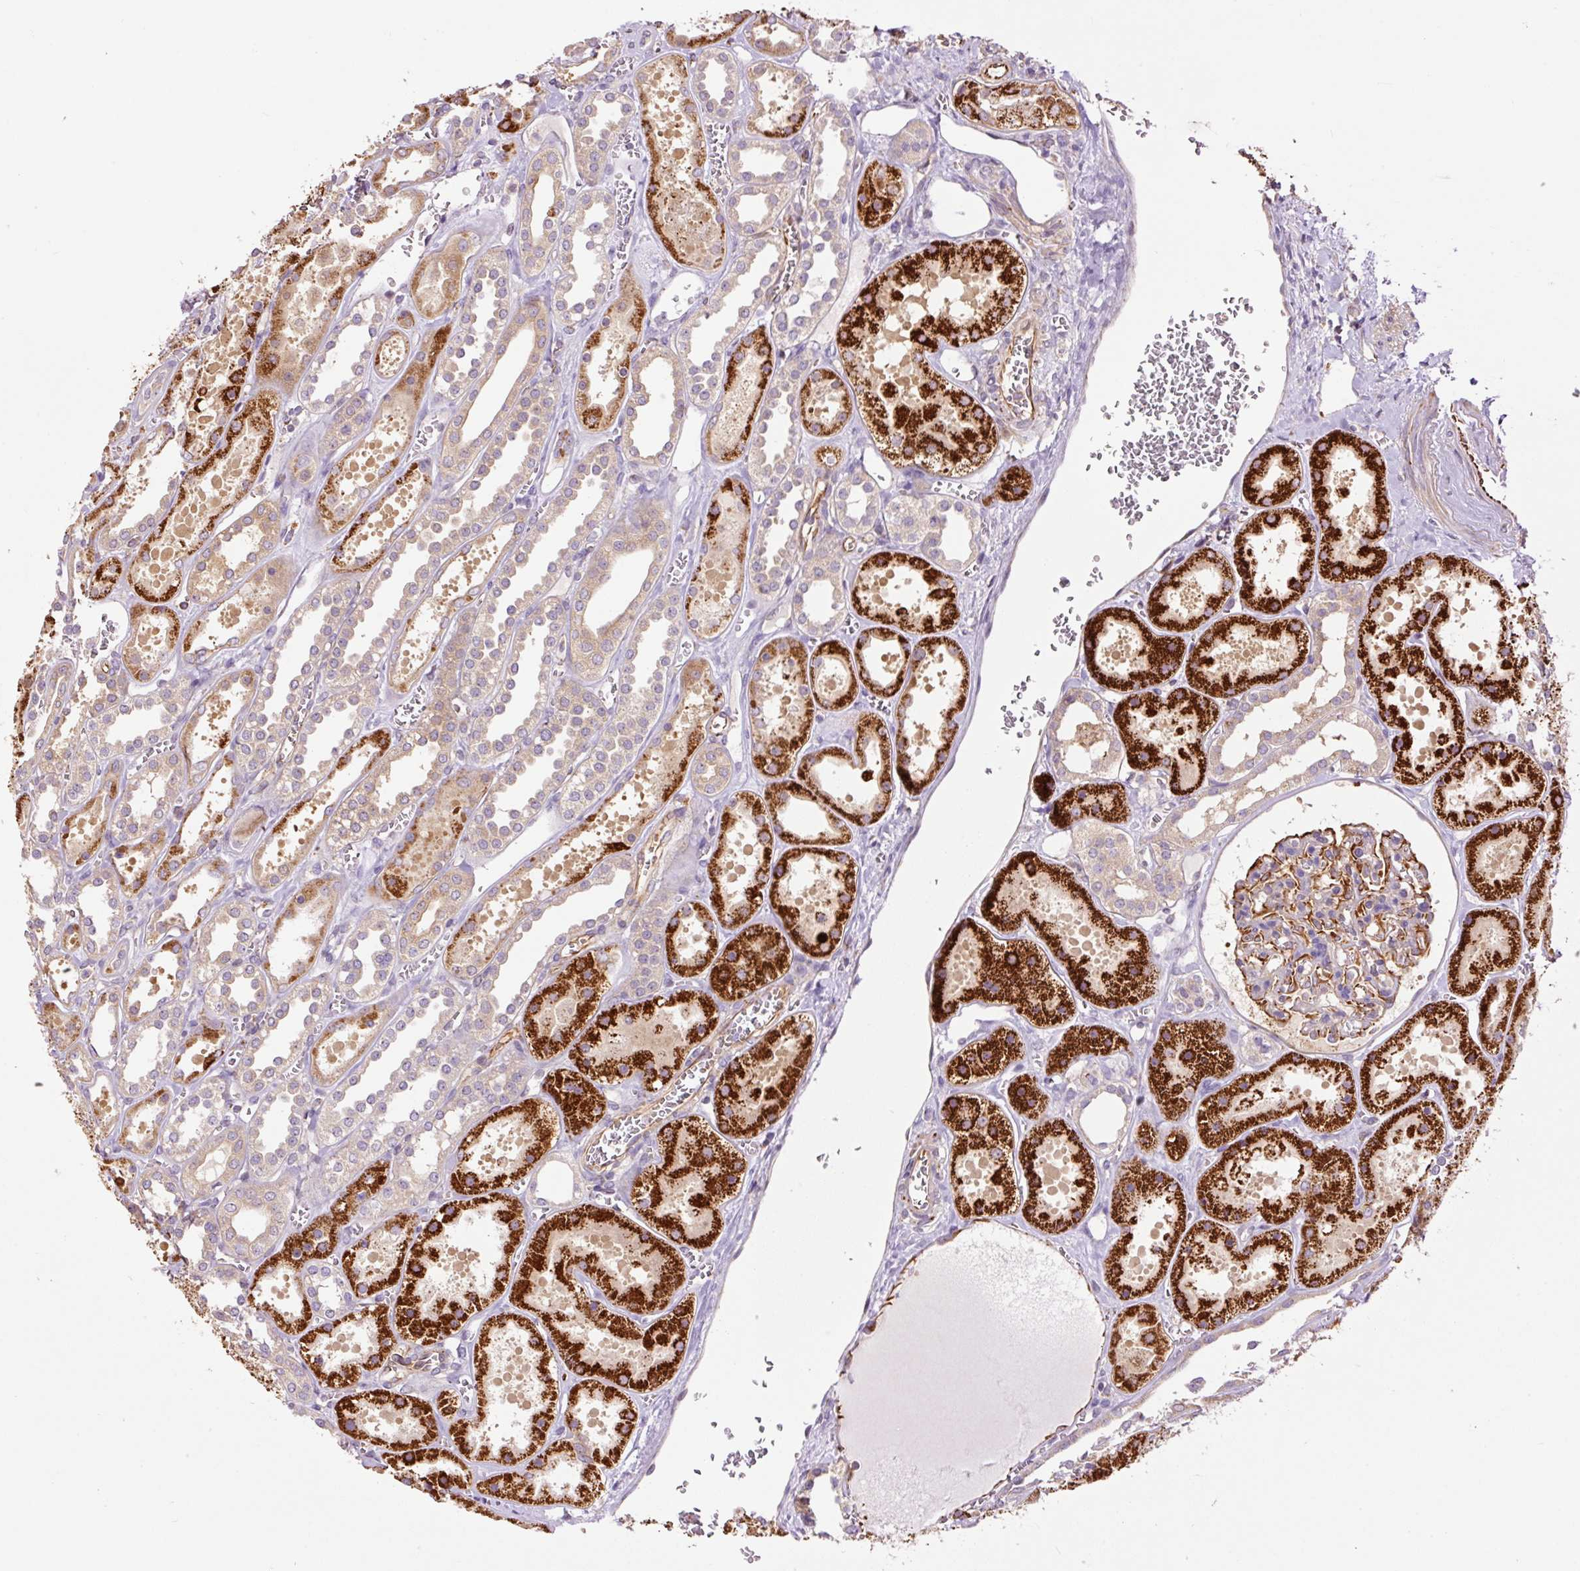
{"staining": {"intensity": "moderate", "quantity": "25%-75%", "location": "cytoplasmic/membranous"}, "tissue": "kidney", "cell_type": "Cells in glomeruli", "image_type": "normal", "snomed": [{"axis": "morphology", "description": "Normal tissue, NOS"}, {"axis": "topography", "description": "Kidney"}], "caption": "Moderate cytoplasmic/membranous expression is seen in approximately 25%-75% of cells in glomeruli in benign kidney. The staining was performed using DAB, with brown indicating positive protein expression. Nuclei are stained blue with hematoxylin.", "gene": "PCK2", "patient": {"sex": "female", "age": 41}}